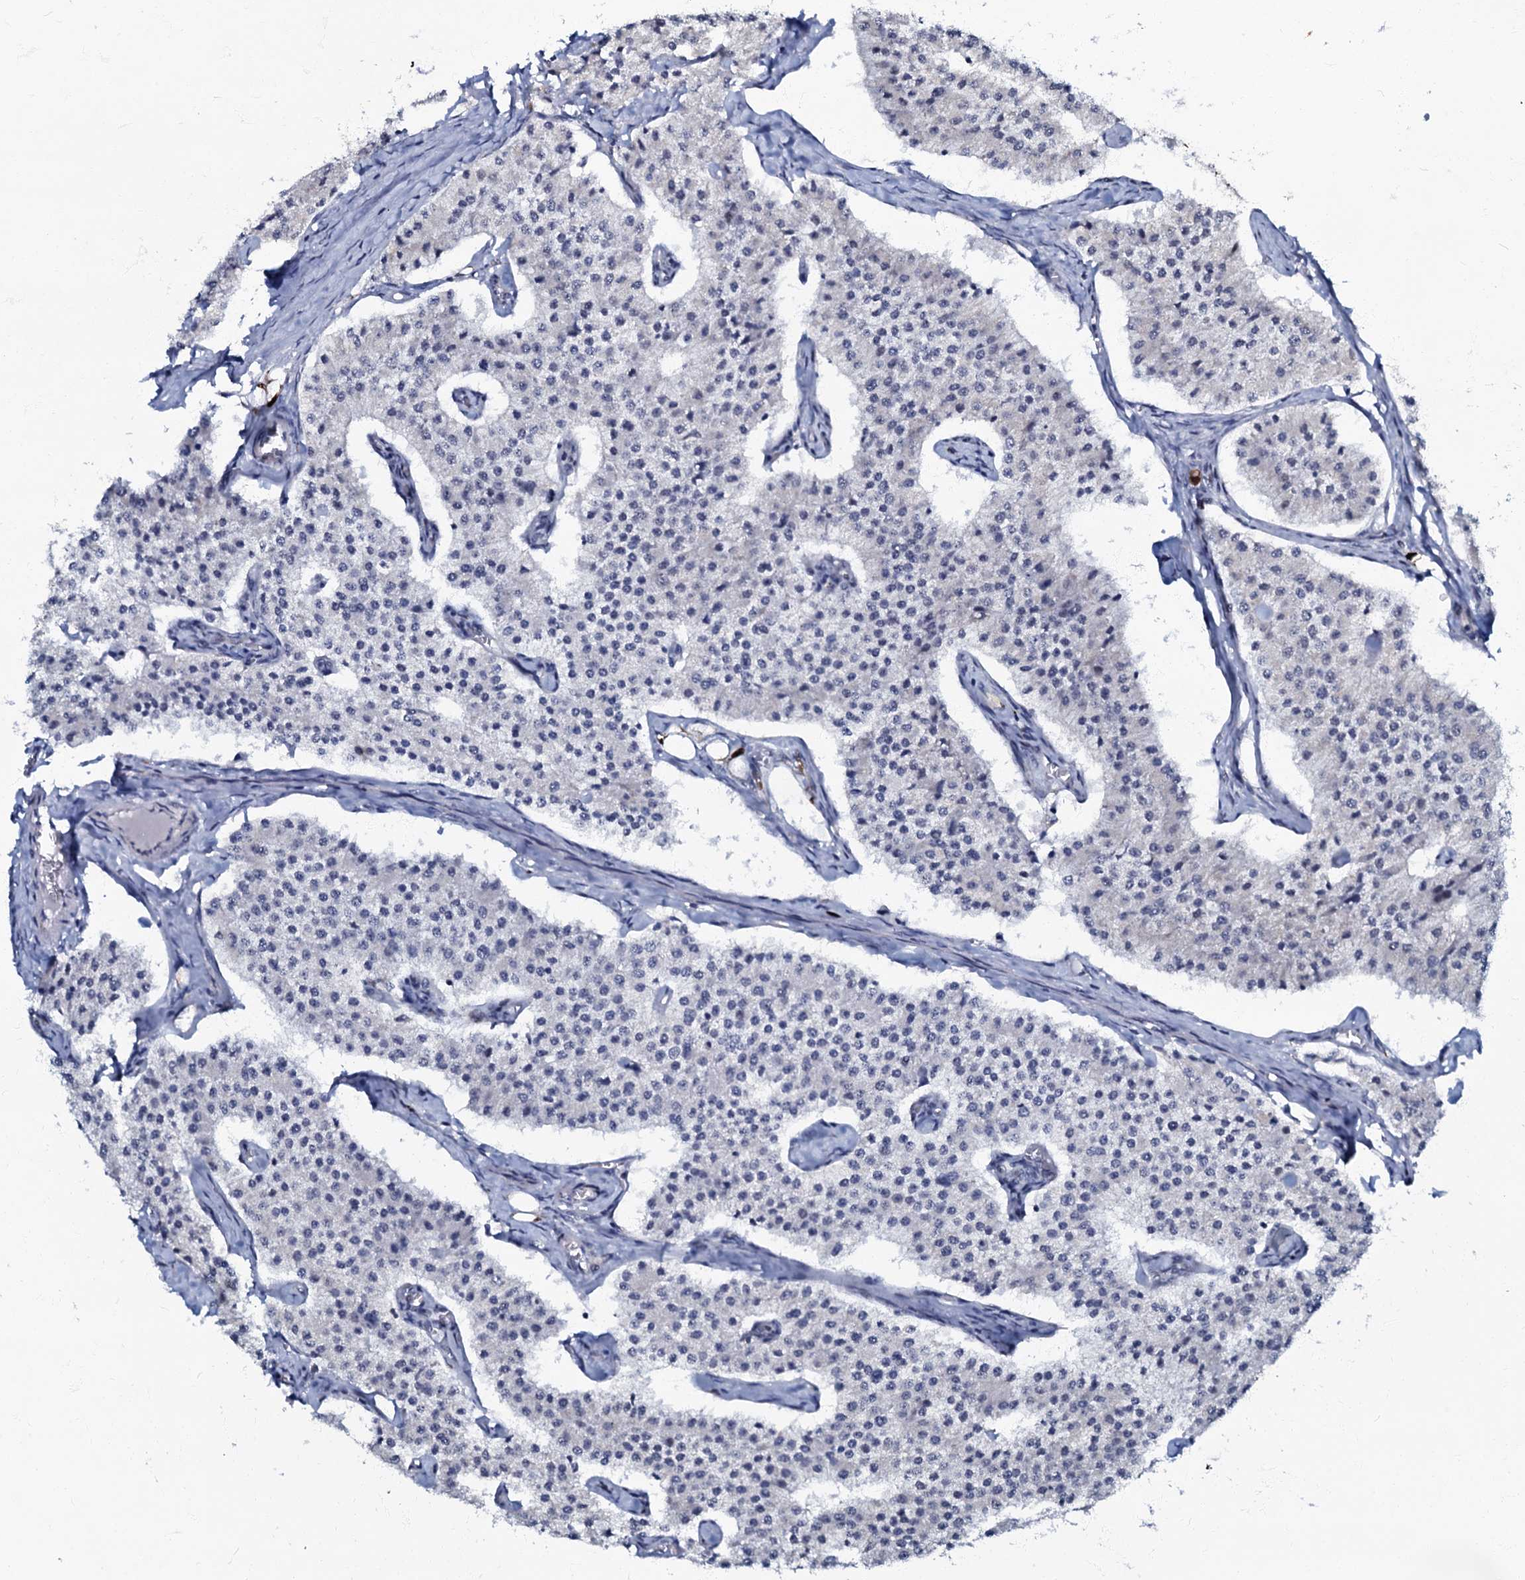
{"staining": {"intensity": "negative", "quantity": "none", "location": "none"}, "tissue": "carcinoid", "cell_type": "Tumor cells", "image_type": "cancer", "snomed": [{"axis": "morphology", "description": "Carcinoid, malignant, NOS"}, {"axis": "topography", "description": "Colon"}], "caption": "Tumor cells are negative for brown protein staining in carcinoid.", "gene": "MRPL51", "patient": {"sex": "female", "age": 52}}